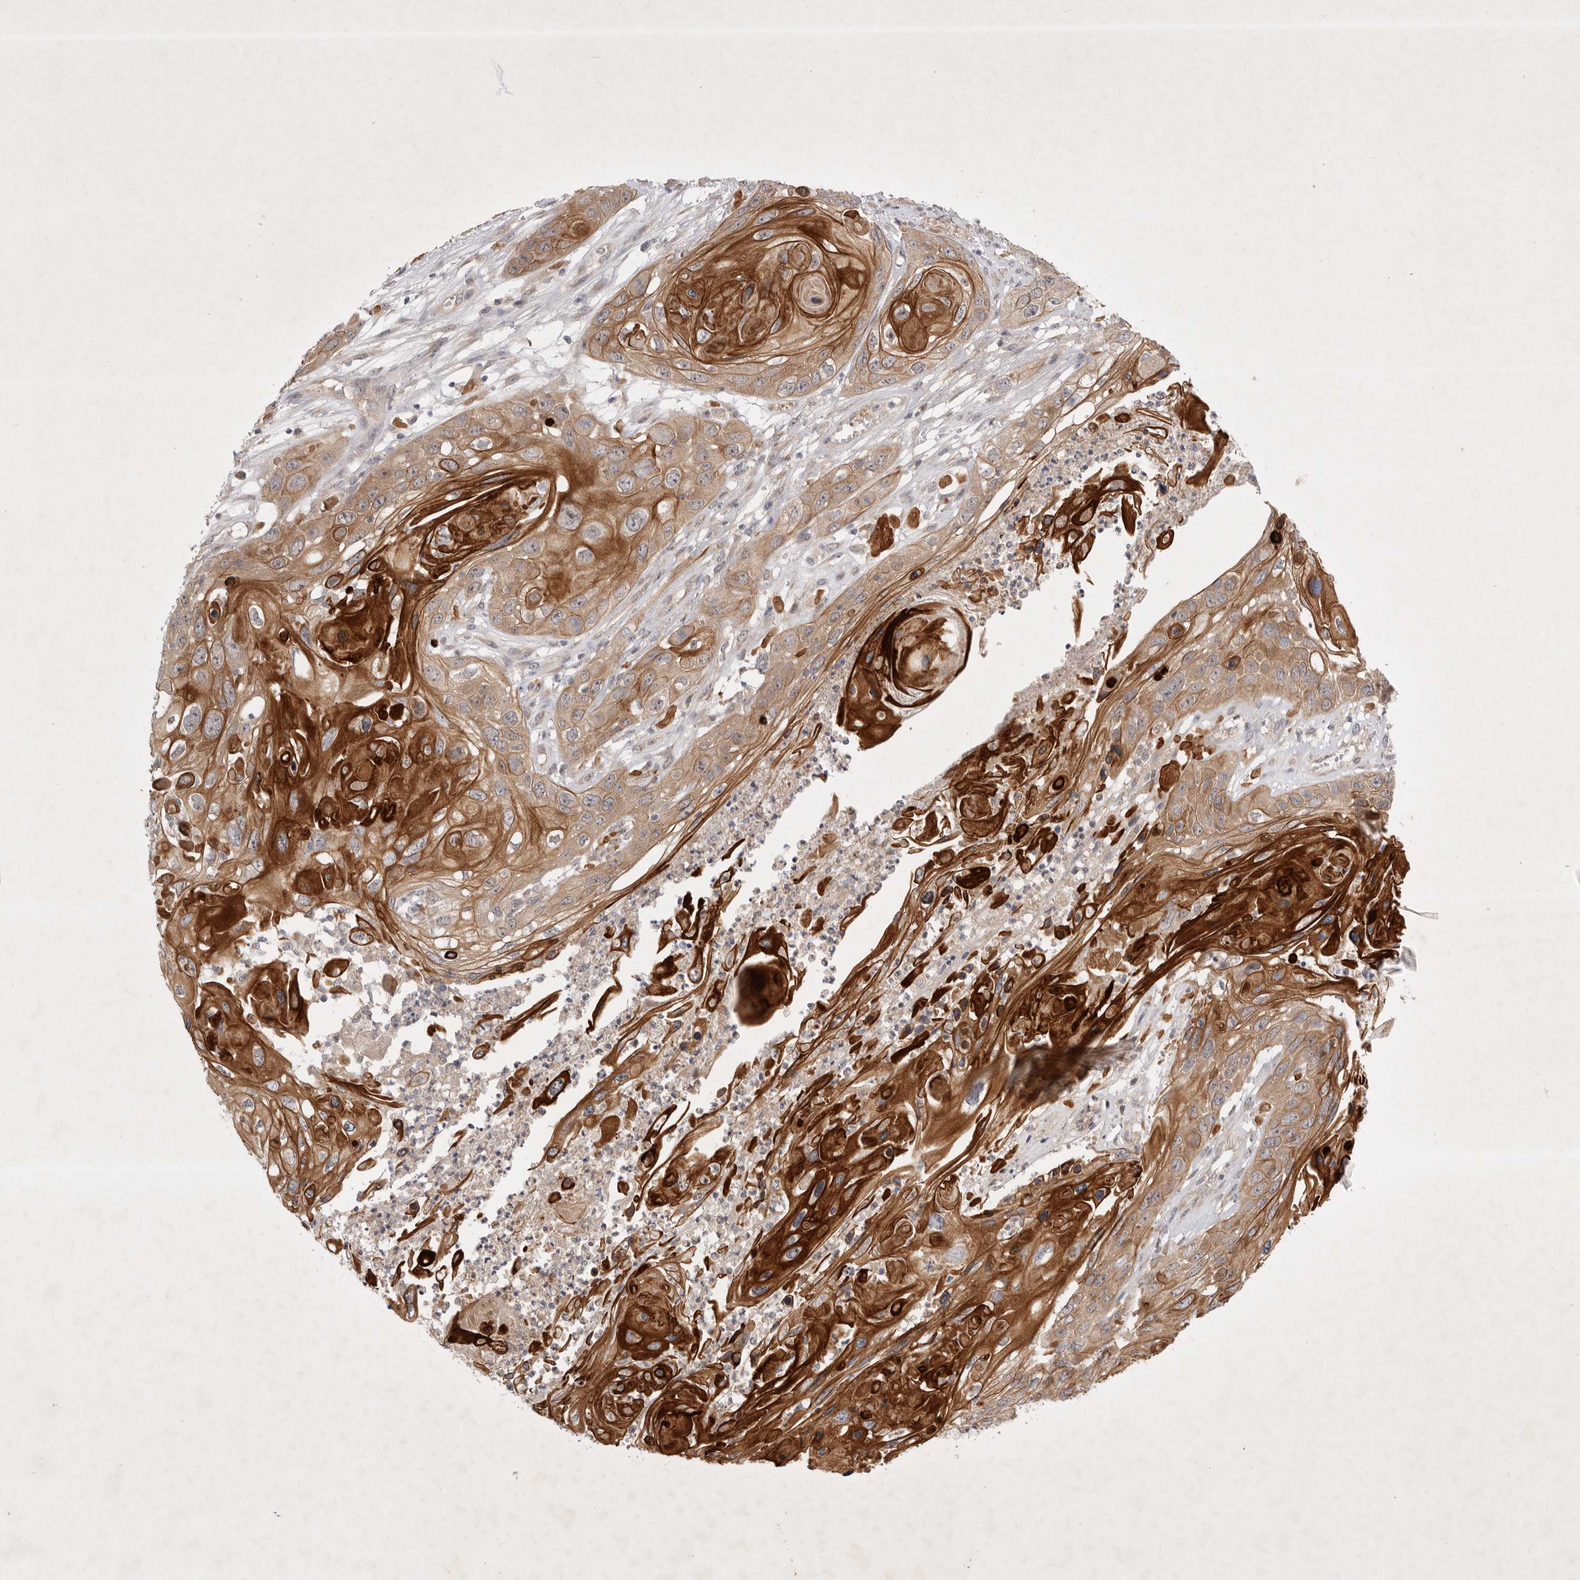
{"staining": {"intensity": "strong", "quantity": ">75%", "location": "cytoplasmic/membranous"}, "tissue": "skin cancer", "cell_type": "Tumor cells", "image_type": "cancer", "snomed": [{"axis": "morphology", "description": "Squamous cell carcinoma, NOS"}, {"axis": "topography", "description": "Skin"}], "caption": "Immunohistochemistry (IHC) histopathology image of skin cancer stained for a protein (brown), which displays high levels of strong cytoplasmic/membranous expression in approximately >75% of tumor cells.", "gene": "PTPDC1", "patient": {"sex": "male", "age": 55}}